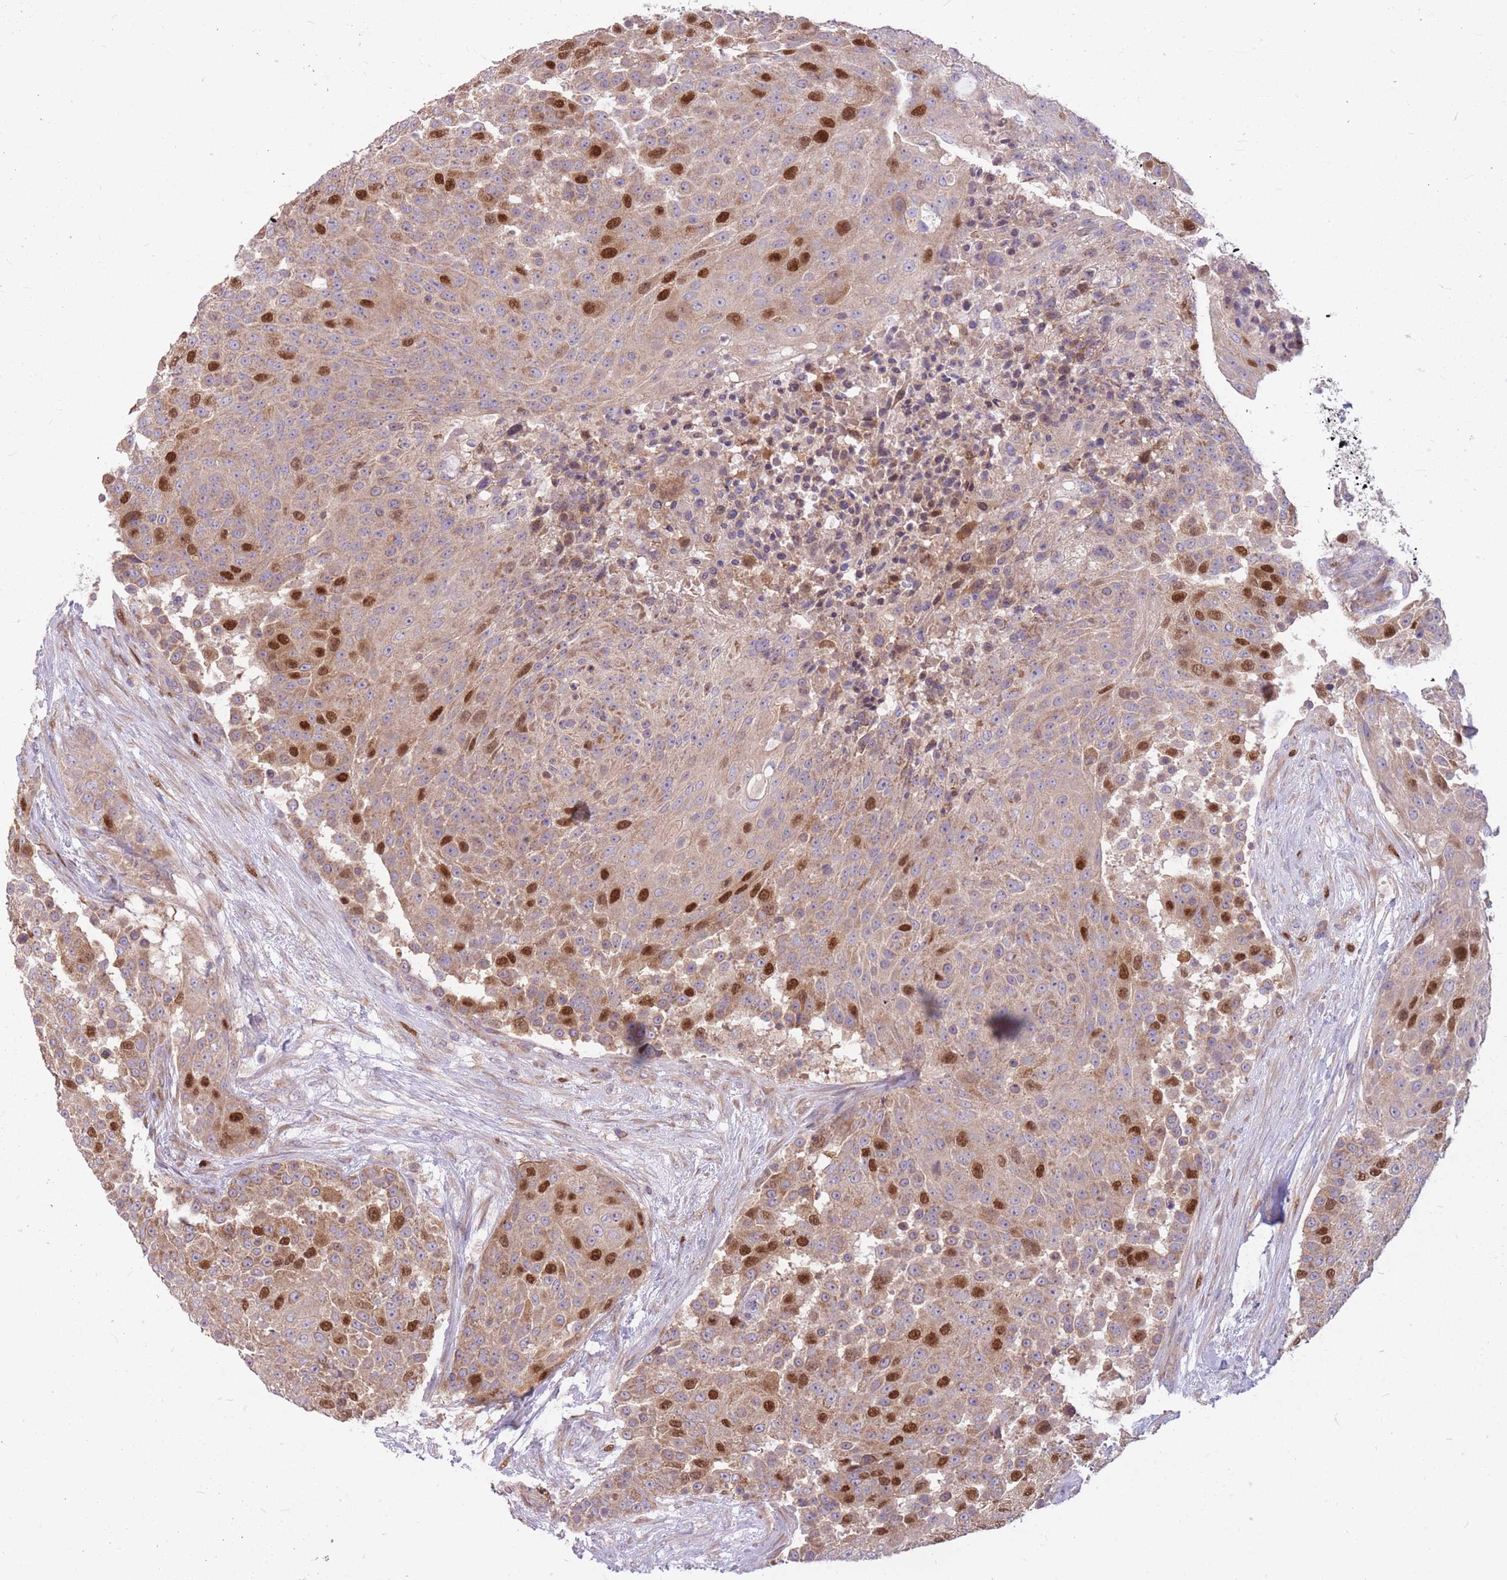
{"staining": {"intensity": "strong", "quantity": "<25%", "location": "nuclear"}, "tissue": "urothelial cancer", "cell_type": "Tumor cells", "image_type": "cancer", "snomed": [{"axis": "morphology", "description": "Urothelial carcinoma, High grade"}, {"axis": "topography", "description": "Urinary bladder"}], "caption": "Tumor cells reveal medium levels of strong nuclear expression in about <25% of cells in urothelial carcinoma (high-grade).", "gene": "GMNN", "patient": {"sex": "female", "age": 63}}